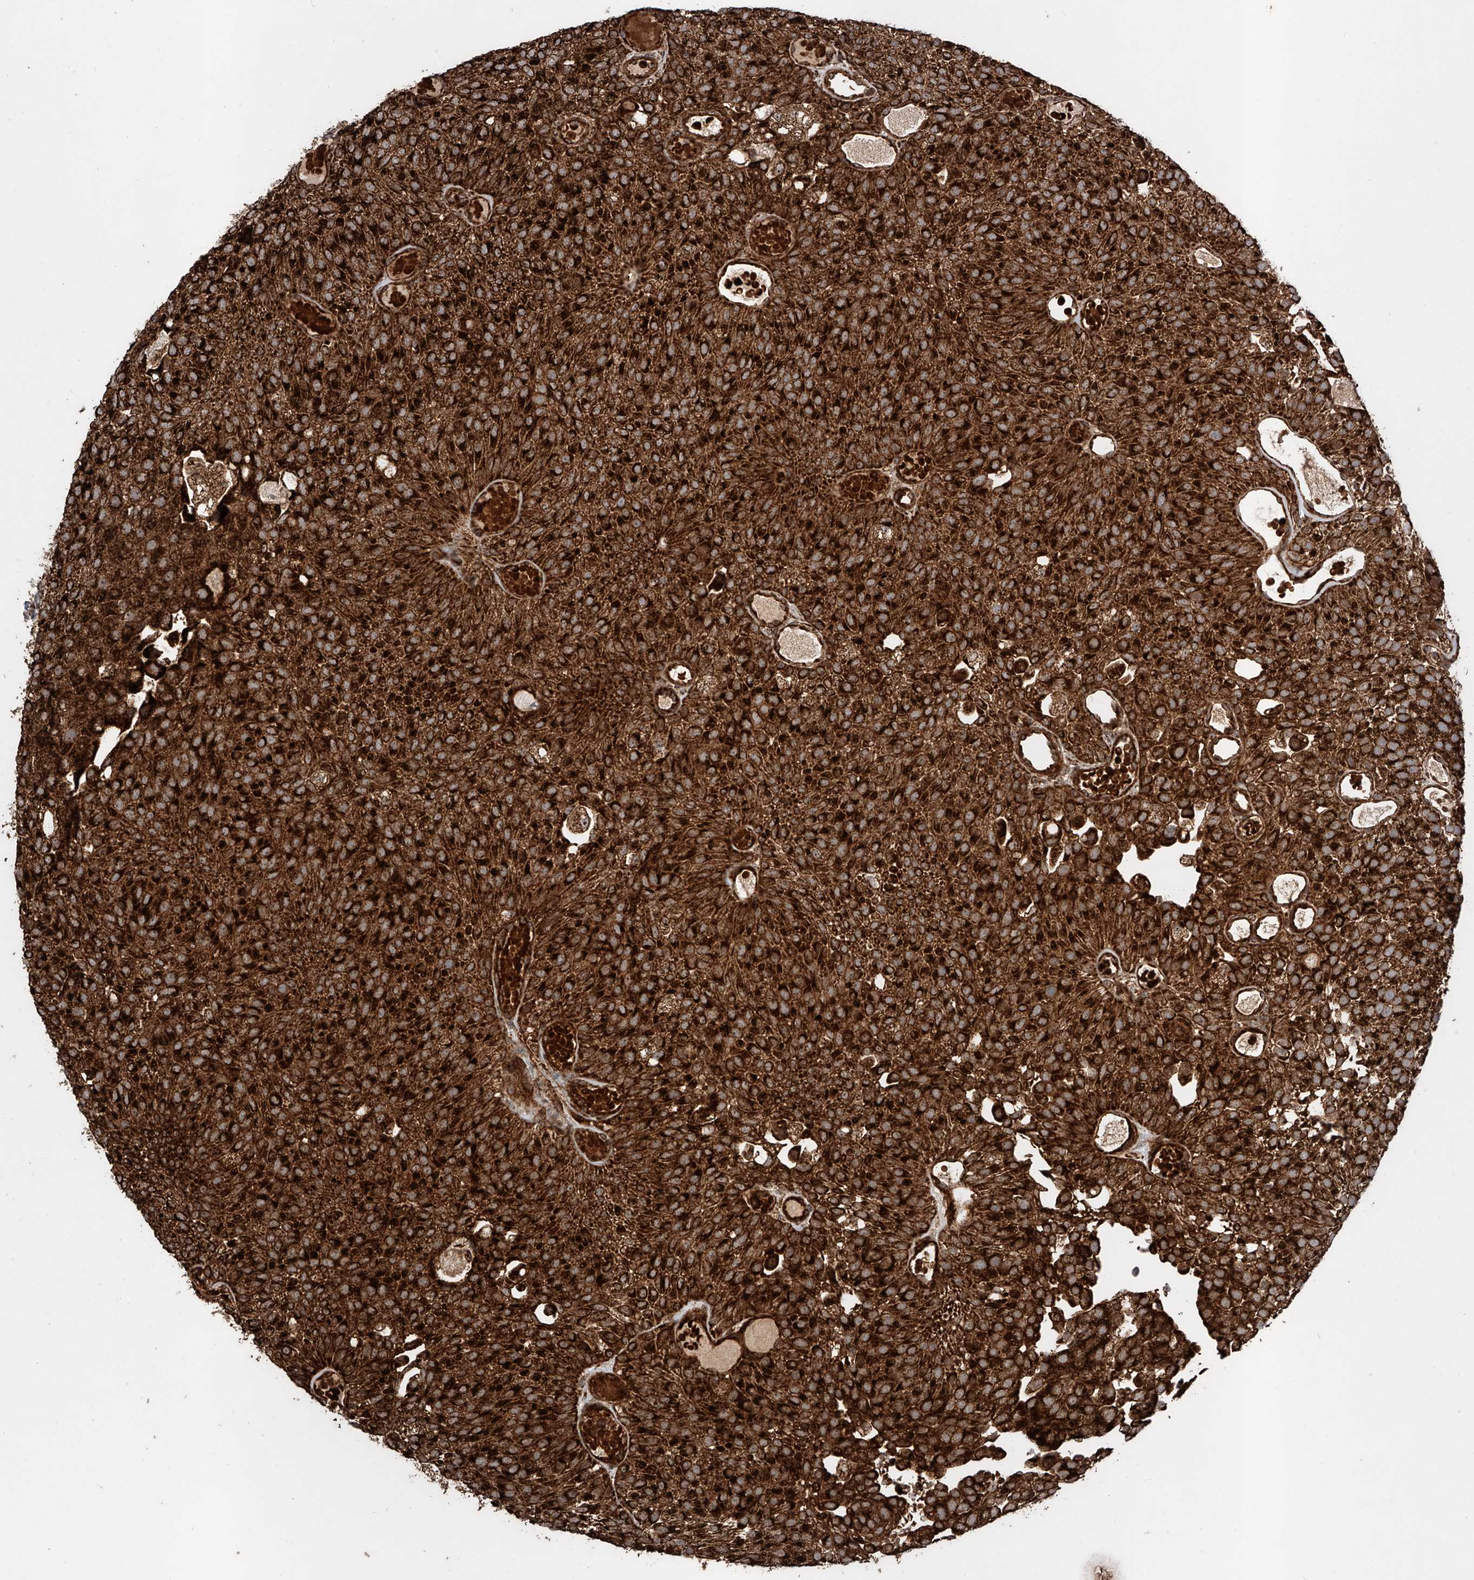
{"staining": {"intensity": "strong", "quantity": ">75%", "location": "cytoplasmic/membranous"}, "tissue": "urothelial cancer", "cell_type": "Tumor cells", "image_type": "cancer", "snomed": [{"axis": "morphology", "description": "Urothelial carcinoma, Low grade"}, {"axis": "topography", "description": "Urinary bladder"}], "caption": "Immunohistochemical staining of urothelial carcinoma (low-grade) reveals high levels of strong cytoplasmic/membranous protein positivity in about >75% of tumor cells.", "gene": "PISD", "patient": {"sex": "male", "age": 78}}